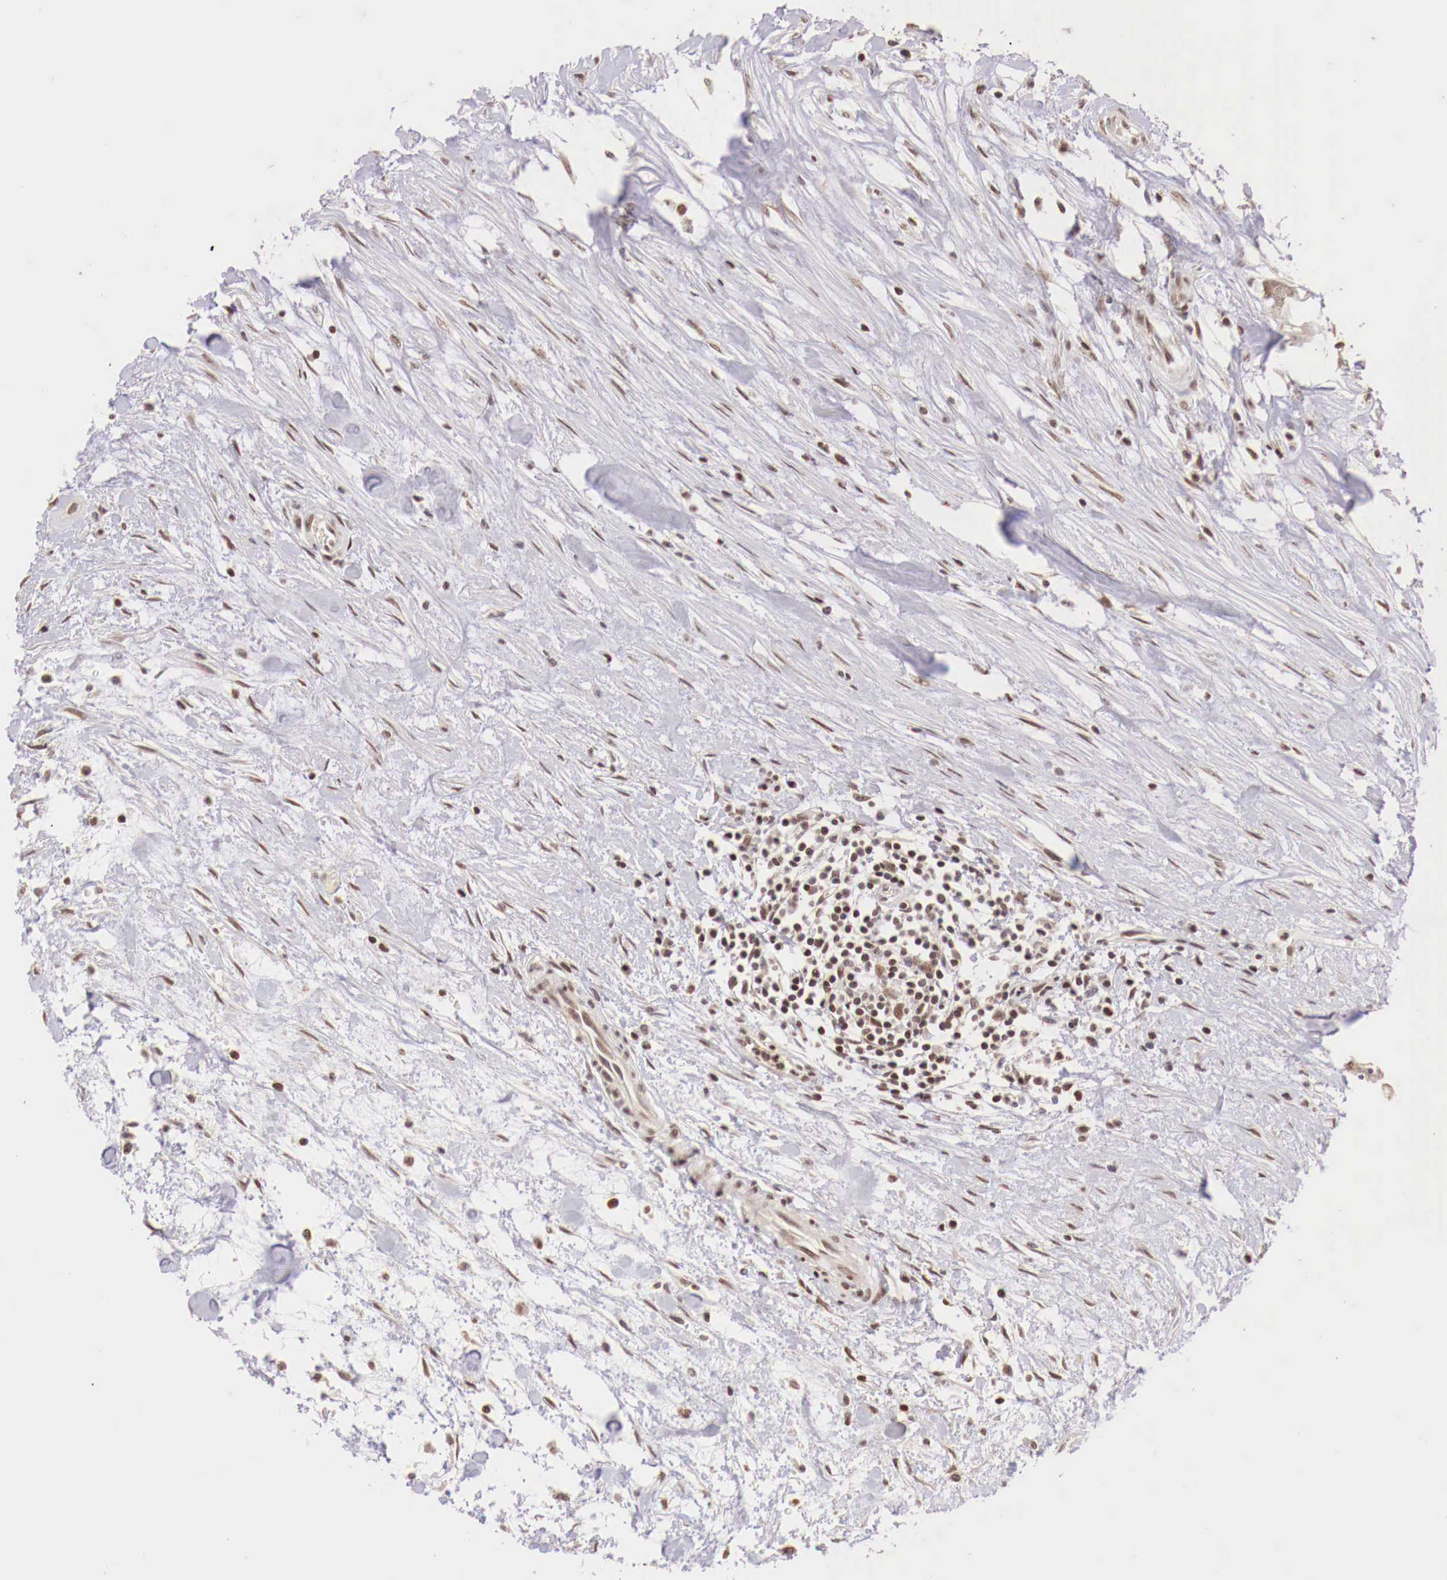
{"staining": {"intensity": "weak", "quantity": ">75%", "location": "nuclear"}, "tissue": "colorectal cancer", "cell_type": "Tumor cells", "image_type": "cancer", "snomed": [{"axis": "morphology", "description": "Adenocarcinoma, NOS"}, {"axis": "topography", "description": "Rectum"}], "caption": "Tumor cells demonstrate low levels of weak nuclear staining in about >75% of cells in human colorectal cancer (adenocarcinoma).", "gene": "SP1", "patient": {"sex": "female", "age": 57}}